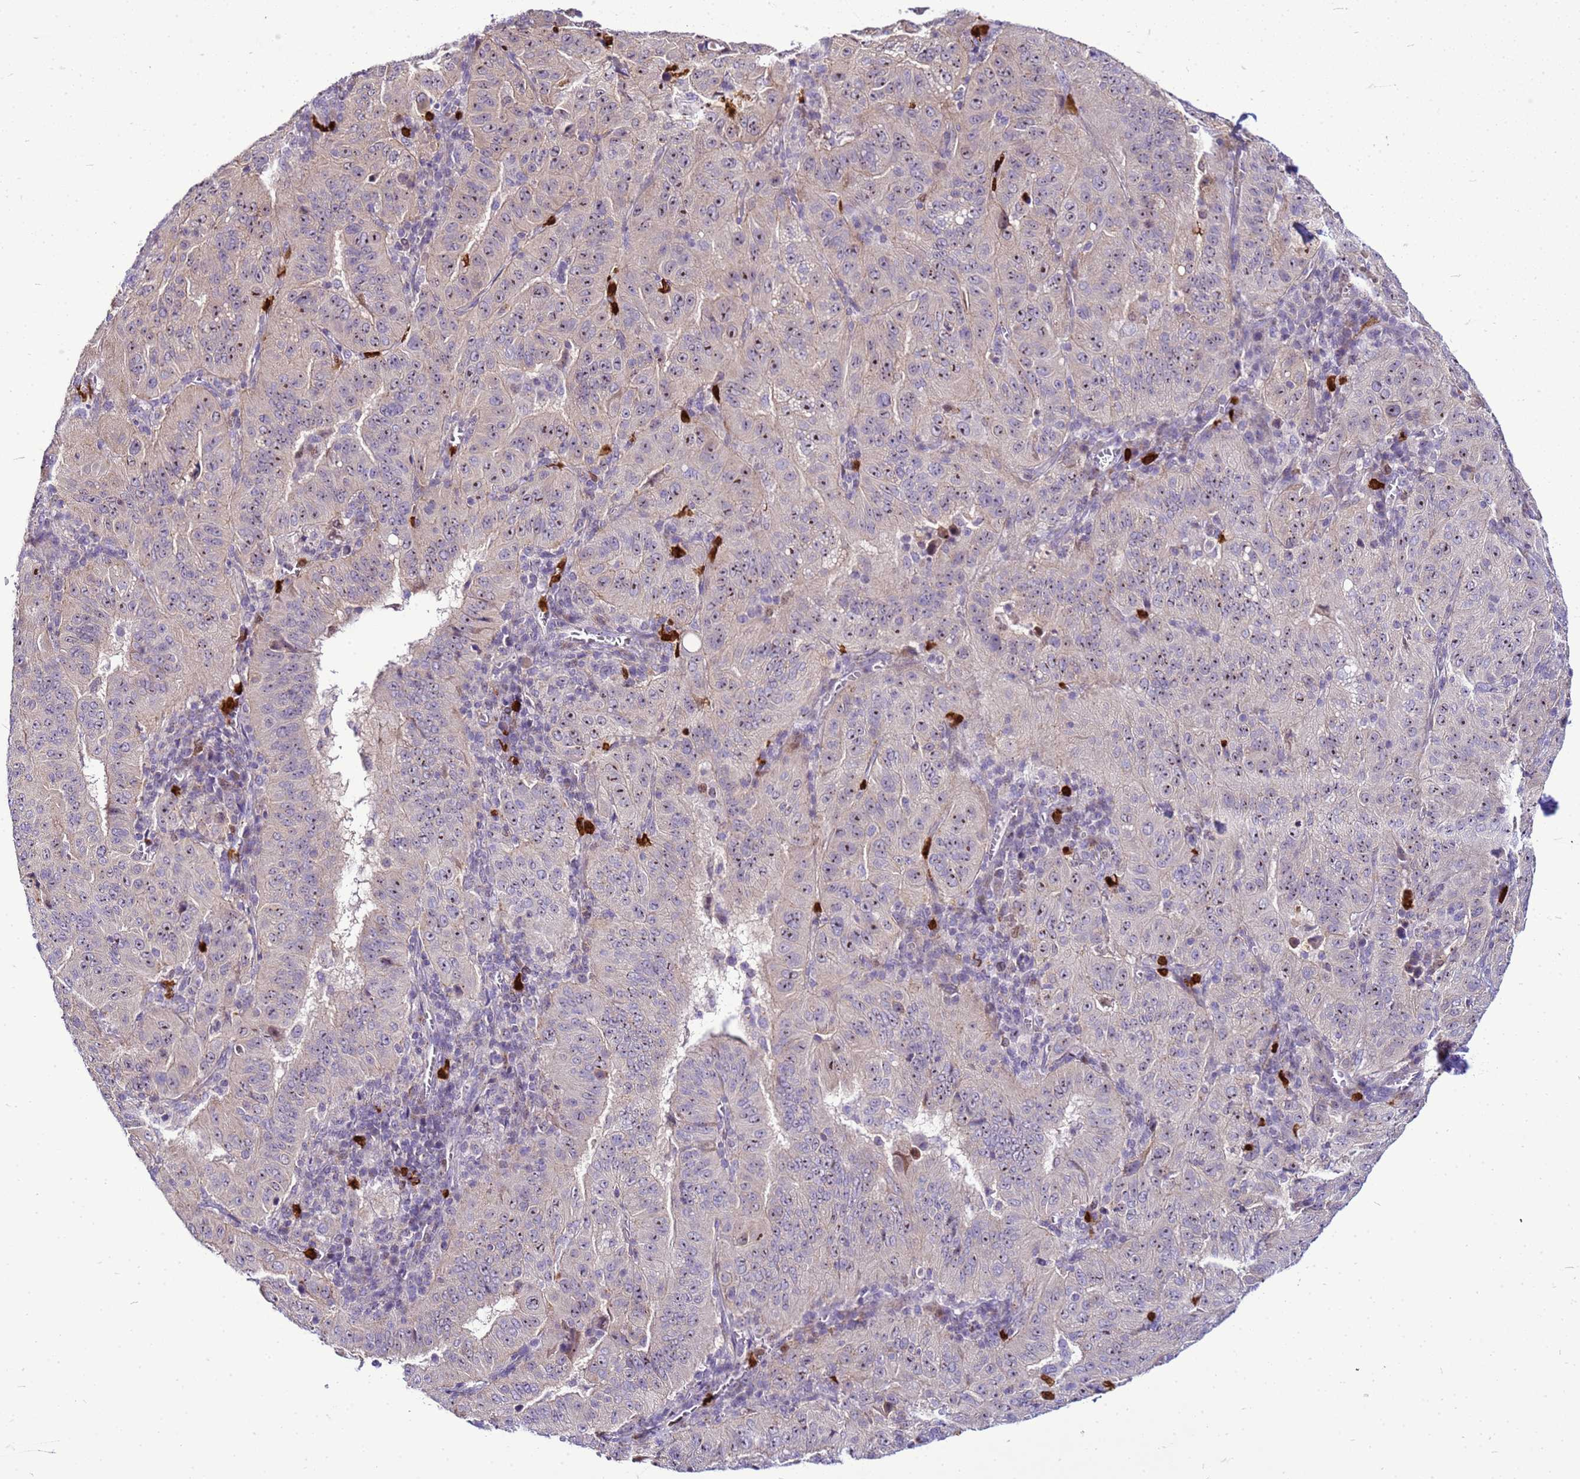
{"staining": {"intensity": "moderate", "quantity": ">75%", "location": "nuclear"}, "tissue": "pancreatic cancer", "cell_type": "Tumor cells", "image_type": "cancer", "snomed": [{"axis": "morphology", "description": "Adenocarcinoma, NOS"}, {"axis": "topography", "description": "Pancreas"}], "caption": "Pancreatic adenocarcinoma stained with IHC displays moderate nuclear staining in approximately >75% of tumor cells. The protein of interest is stained brown, and the nuclei are stained in blue (DAB IHC with brightfield microscopy, high magnification).", "gene": "VPS4B", "patient": {"sex": "male", "age": 63}}